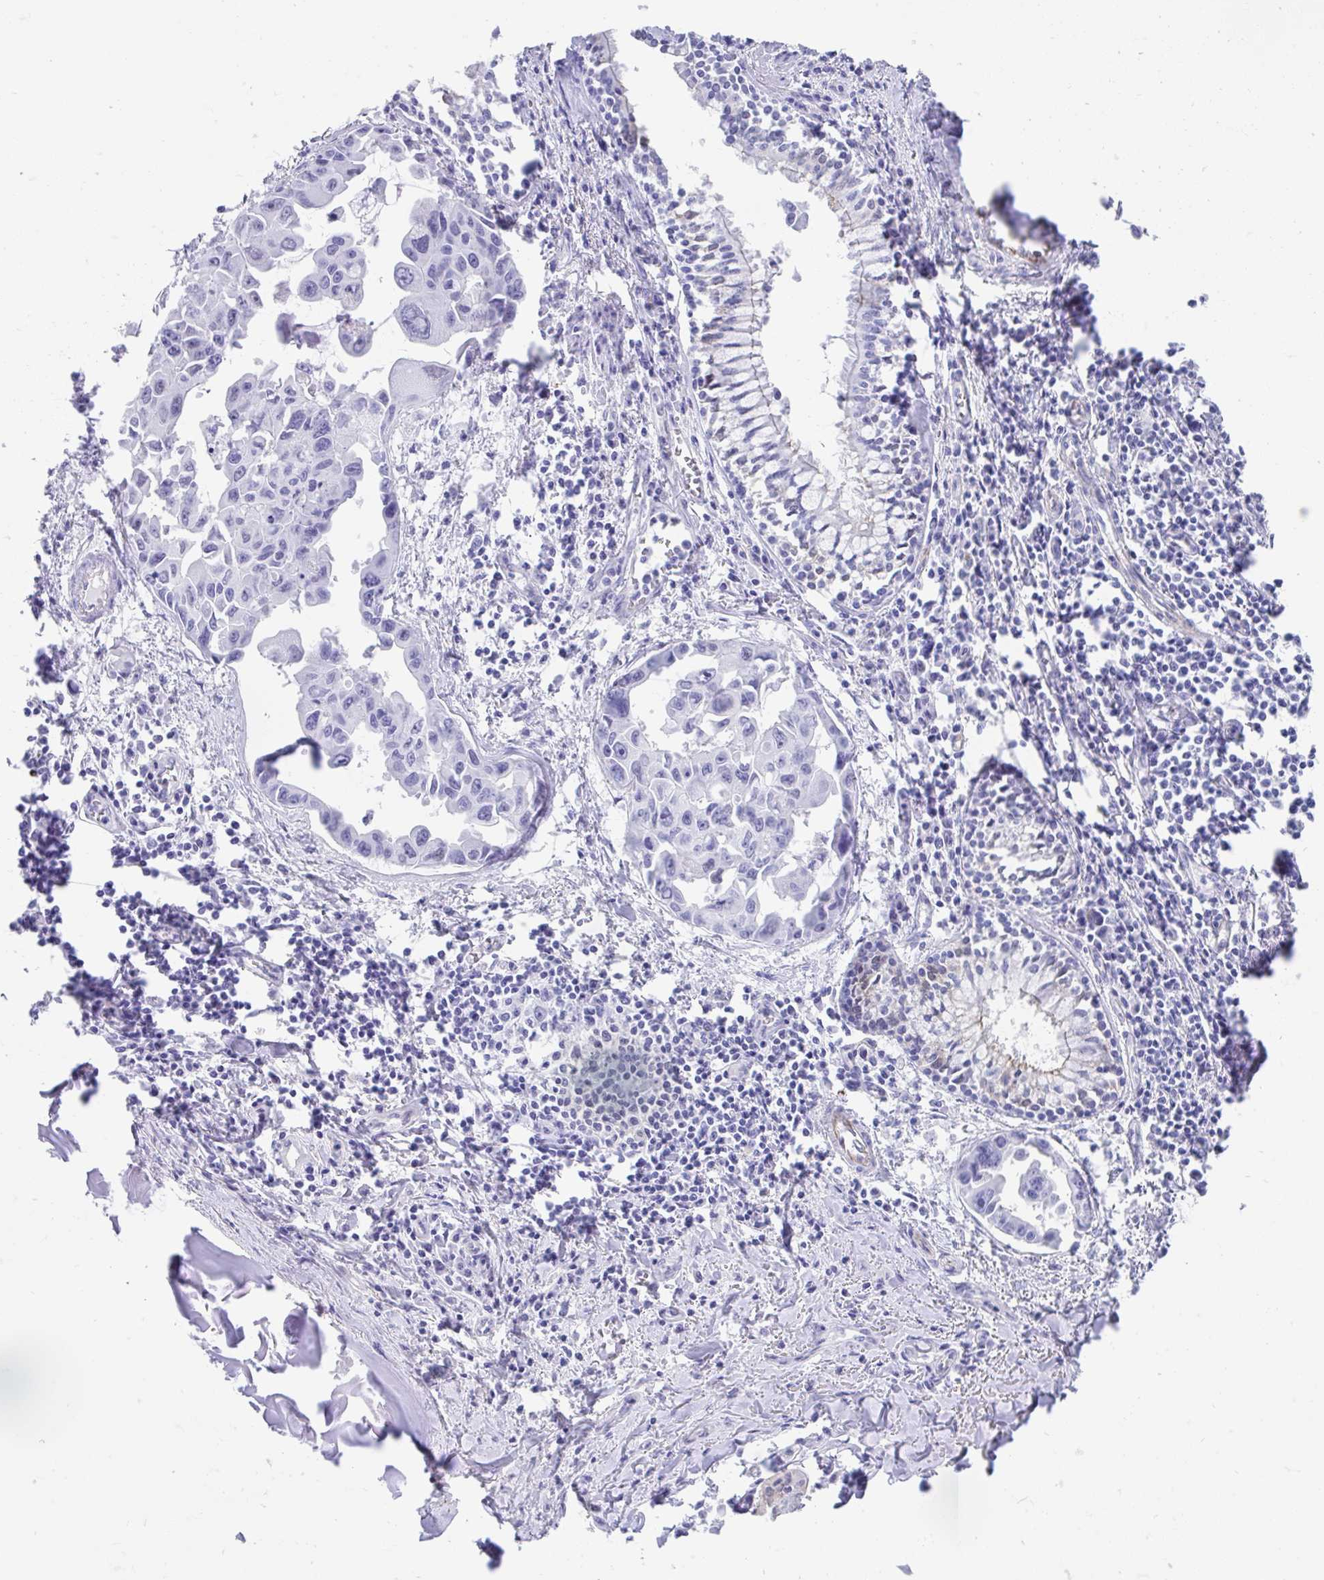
{"staining": {"intensity": "negative", "quantity": "none", "location": "none"}, "tissue": "lung cancer", "cell_type": "Tumor cells", "image_type": "cancer", "snomed": [{"axis": "morphology", "description": "Adenocarcinoma, NOS"}, {"axis": "topography", "description": "Lung"}], "caption": "Immunohistochemistry of lung adenocarcinoma displays no positivity in tumor cells.", "gene": "FAM107A", "patient": {"sex": "male", "age": 64}}